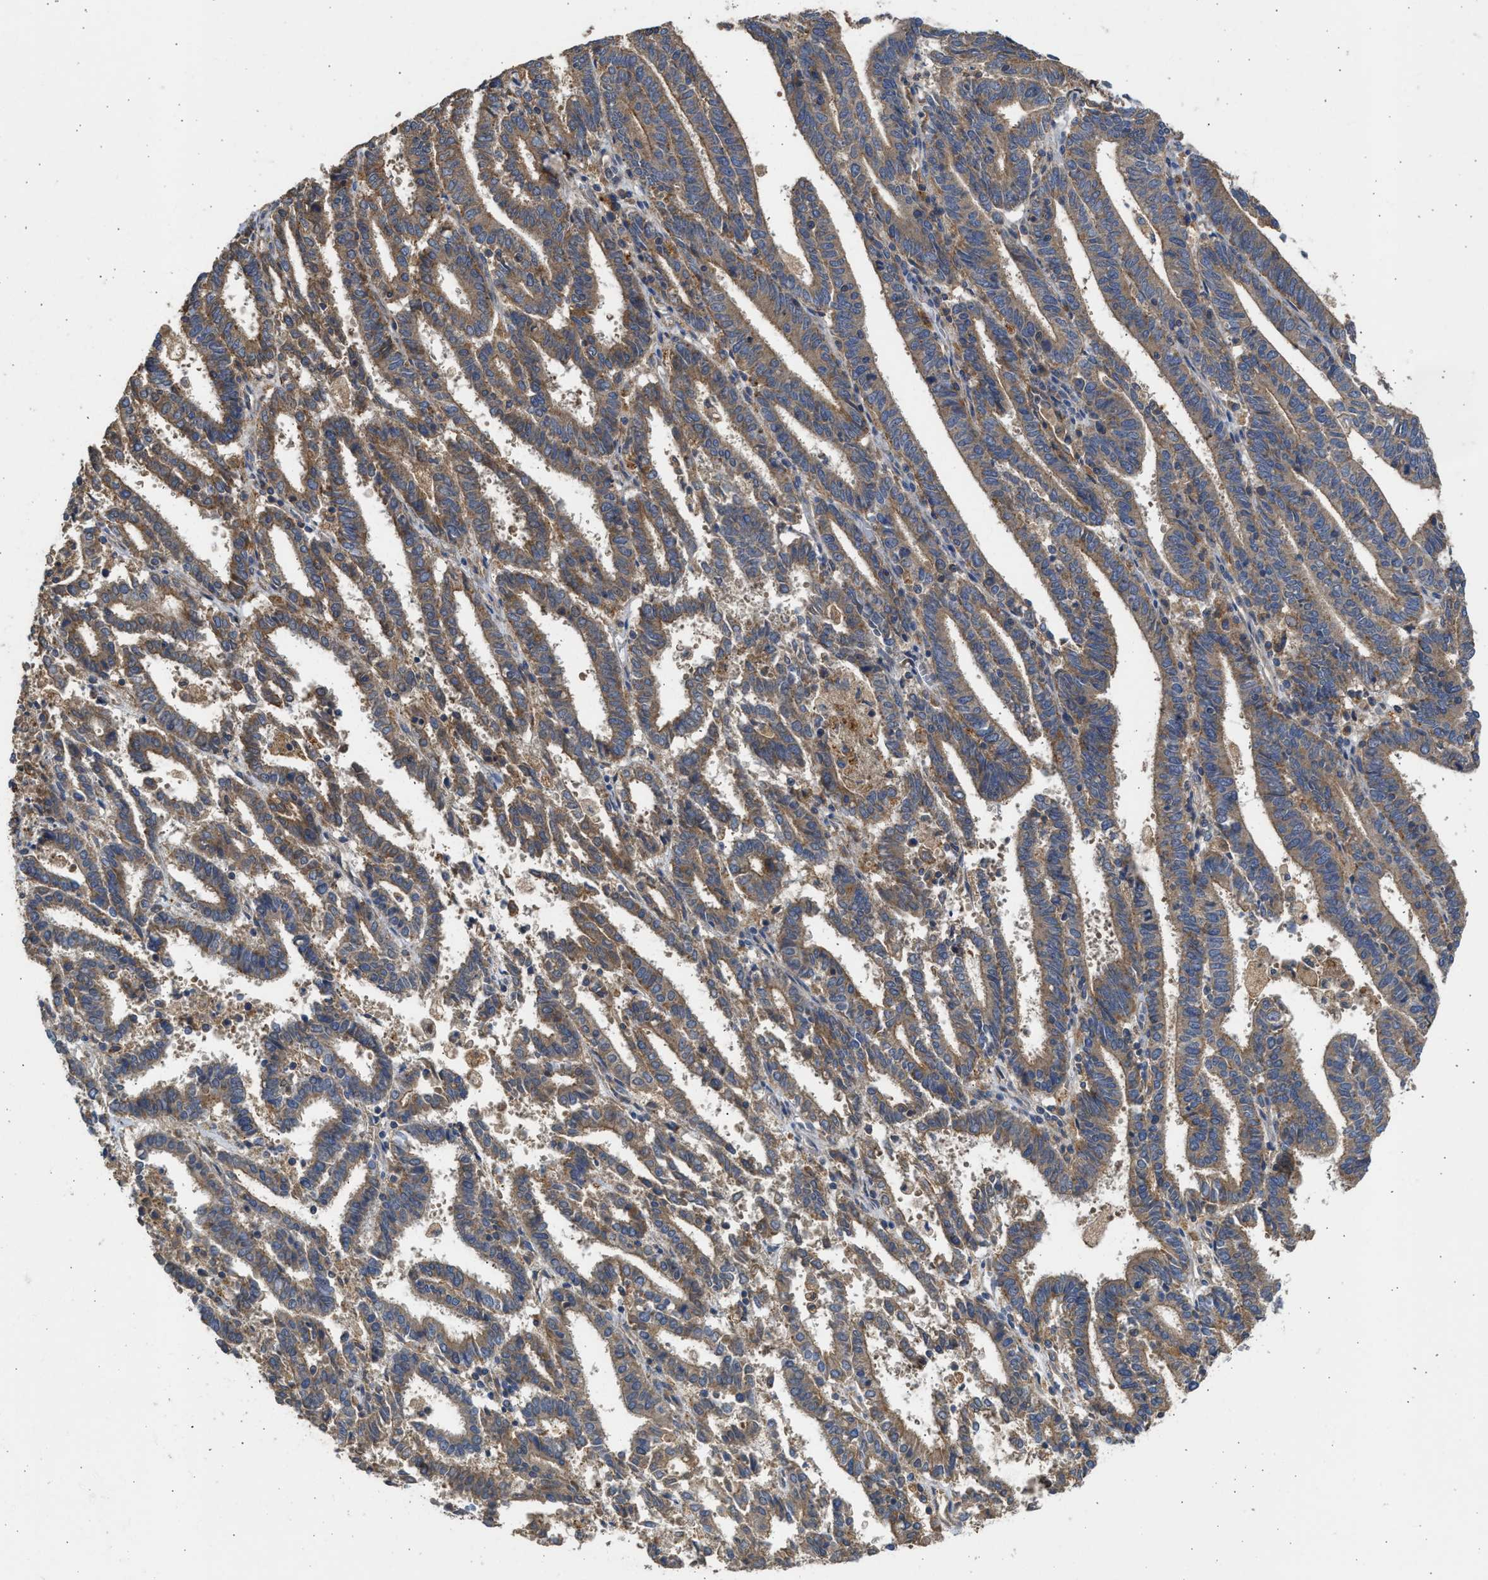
{"staining": {"intensity": "moderate", "quantity": ">75%", "location": "cytoplasmic/membranous"}, "tissue": "endometrial cancer", "cell_type": "Tumor cells", "image_type": "cancer", "snomed": [{"axis": "morphology", "description": "Adenocarcinoma, NOS"}, {"axis": "topography", "description": "Uterus"}], "caption": "This is an image of immunohistochemistry staining of endometrial cancer, which shows moderate expression in the cytoplasmic/membranous of tumor cells.", "gene": "CSRNP2", "patient": {"sex": "female", "age": 83}}